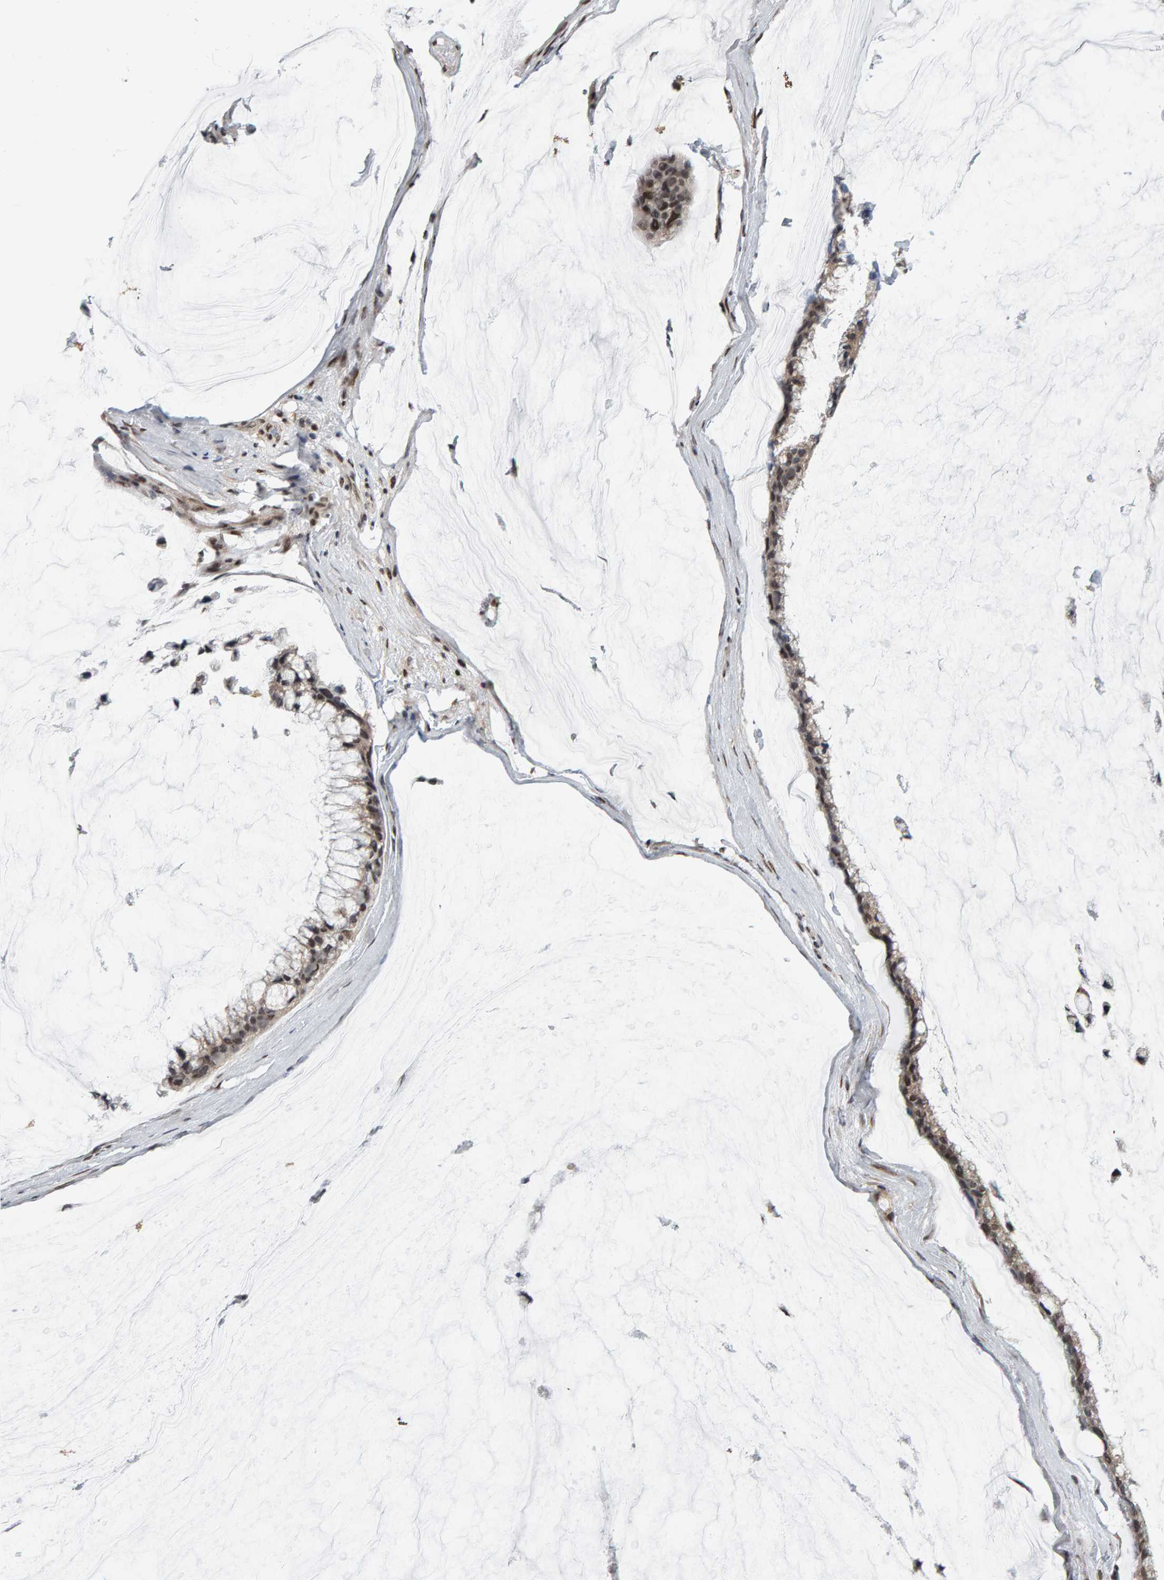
{"staining": {"intensity": "moderate", "quantity": "<25%", "location": "cytoplasmic/membranous,nuclear"}, "tissue": "ovarian cancer", "cell_type": "Tumor cells", "image_type": "cancer", "snomed": [{"axis": "morphology", "description": "Cystadenocarcinoma, mucinous, NOS"}, {"axis": "topography", "description": "Ovary"}], "caption": "Ovarian mucinous cystadenocarcinoma was stained to show a protein in brown. There is low levels of moderate cytoplasmic/membranous and nuclear staining in approximately <25% of tumor cells.", "gene": "ATF7IP", "patient": {"sex": "female", "age": 39}}